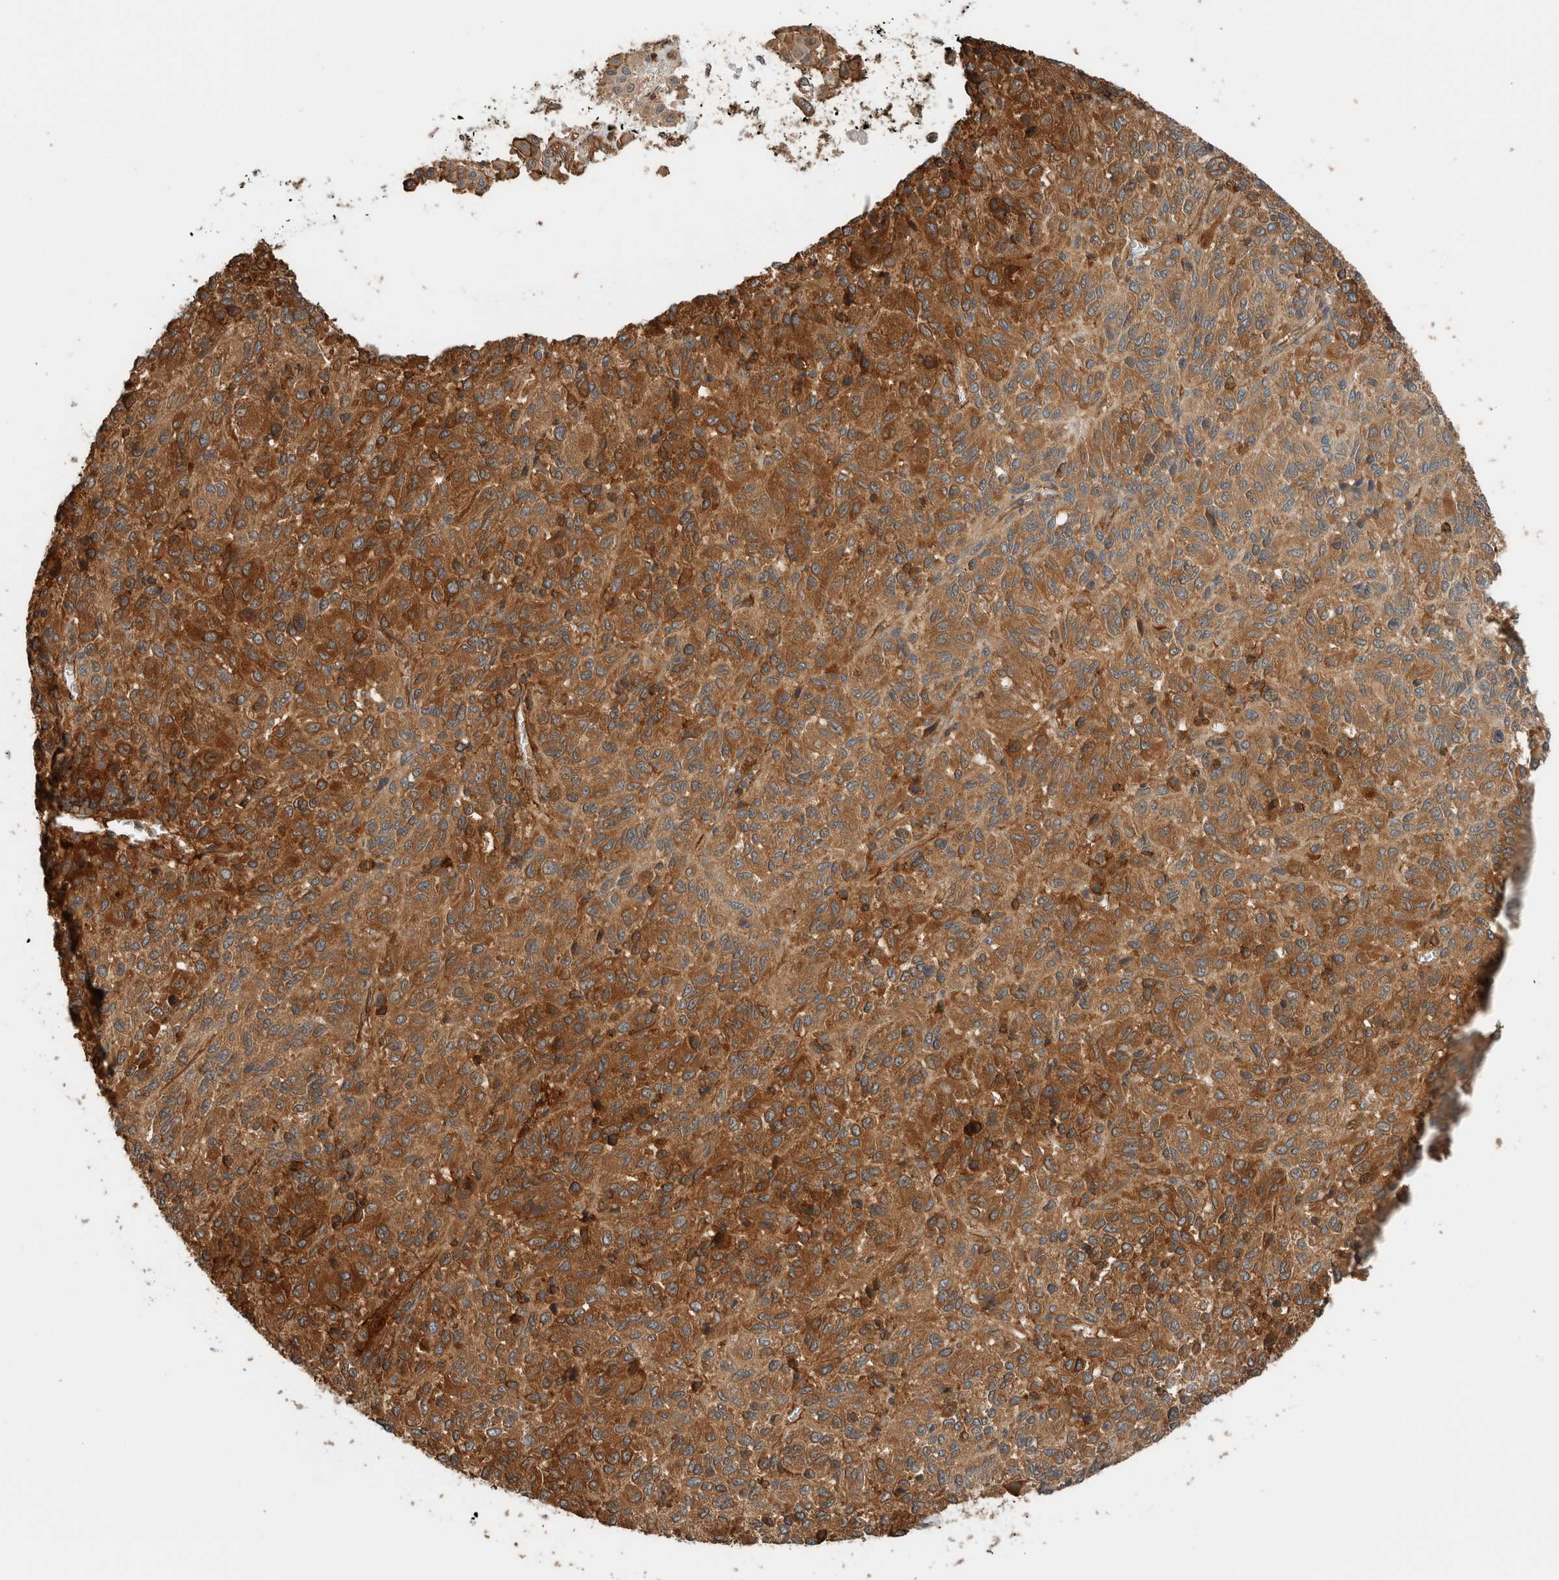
{"staining": {"intensity": "moderate", "quantity": ">75%", "location": "cytoplasmic/membranous"}, "tissue": "melanoma", "cell_type": "Tumor cells", "image_type": "cancer", "snomed": [{"axis": "morphology", "description": "Malignant melanoma, Metastatic site"}, {"axis": "topography", "description": "Lung"}], "caption": "About >75% of tumor cells in human malignant melanoma (metastatic site) exhibit moderate cytoplasmic/membranous protein expression as visualized by brown immunohistochemical staining.", "gene": "PFDN4", "patient": {"sex": "male", "age": 64}}